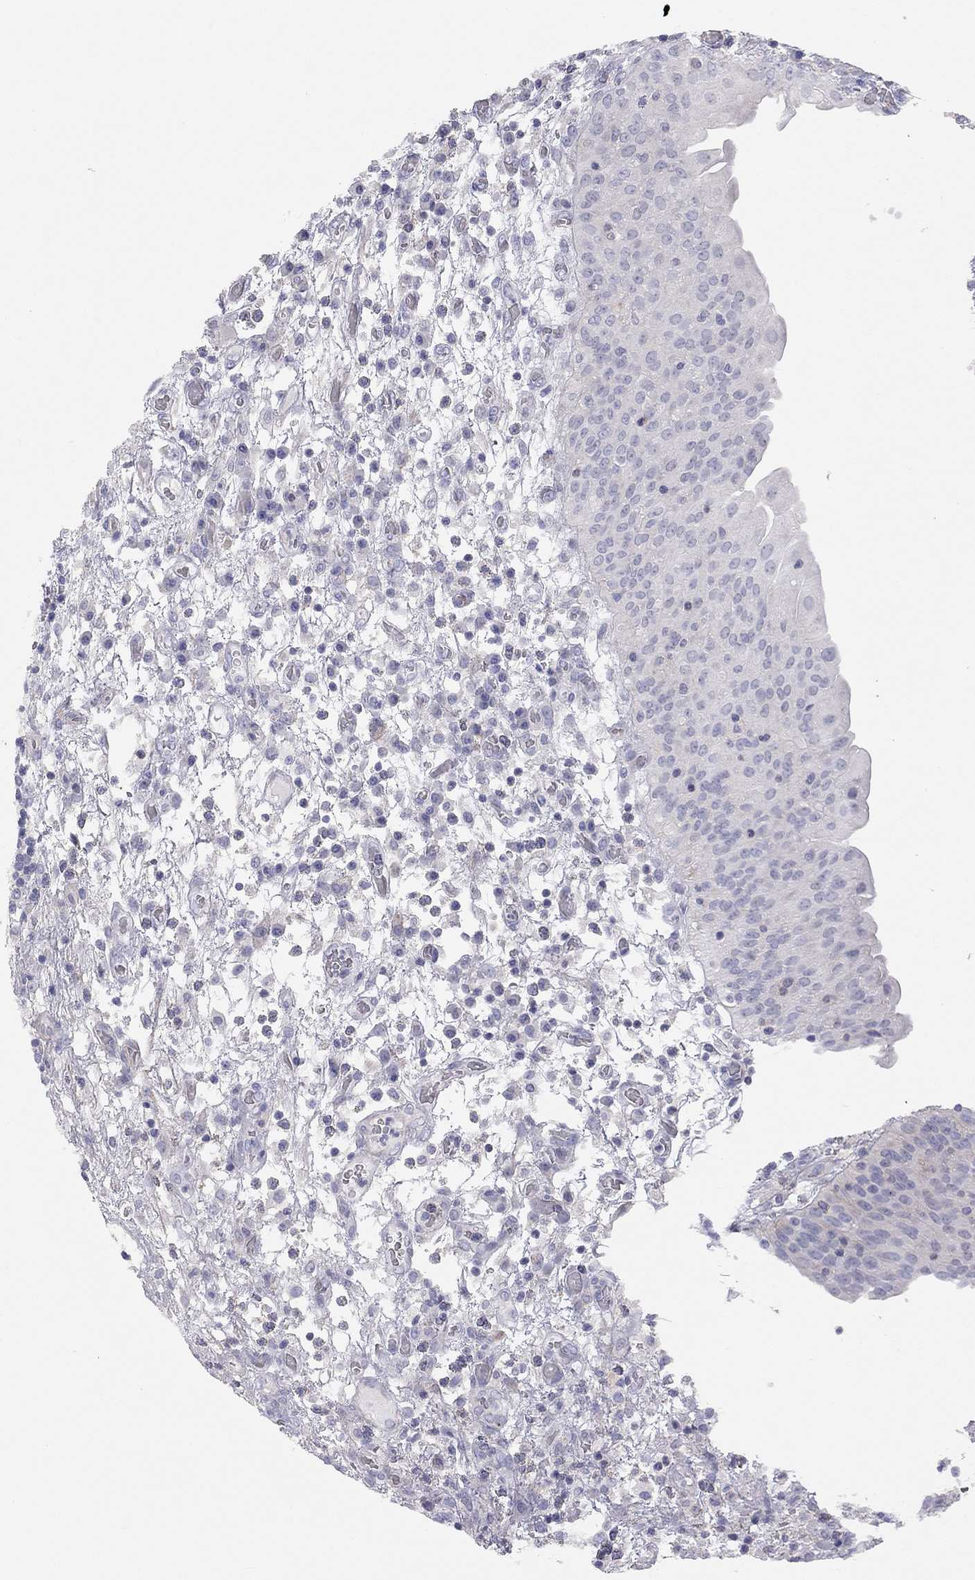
{"staining": {"intensity": "negative", "quantity": "none", "location": "none"}, "tissue": "urothelial cancer", "cell_type": "Tumor cells", "image_type": "cancer", "snomed": [{"axis": "morphology", "description": "Urothelial carcinoma, High grade"}, {"axis": "topography", "description": "Urinary bladder"}], "caption": "Immunohistochemistry (IHC) histopathology image of urothelial carcinoma (high-grade) stained for a protein (brown), which reveals no positivity in tumor cells.", "gene": "ADCYAP1", "patient": {"sex": "male", "age": 60}}